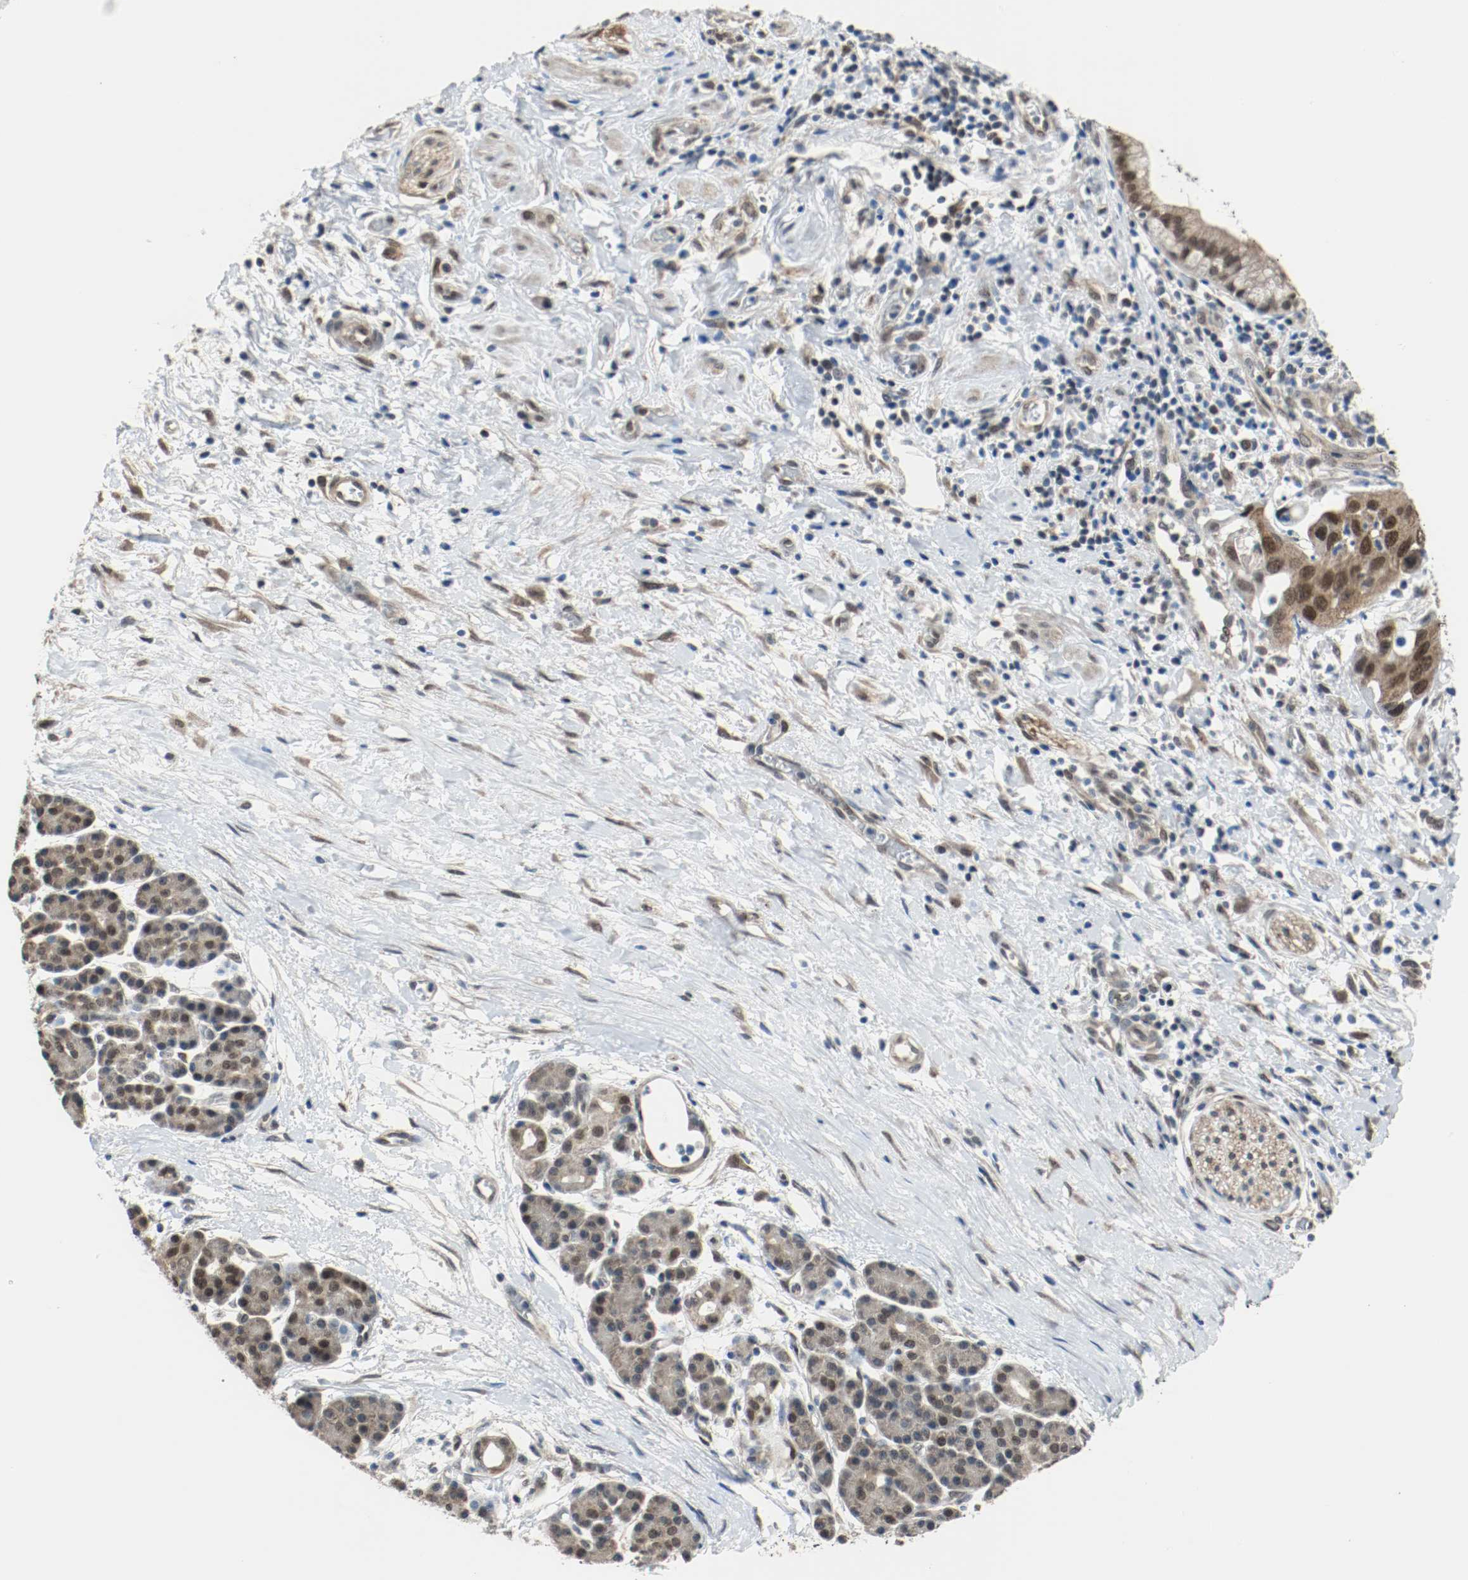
{"staining": {"intensity": "weak", "quantity": ">75%", "location": "cytoplasmic/membranous,nuclear"}, "tissue": "pancreatic cancer", "cell_type": "Tumor cells", "image_type": "cancer", "snomed": [{"axis": "morphology", "description": "Adenocarcinoma, NOS"}, {"axis": "topography", "description": "Pancreas"}], "caption": "A high-resolution histopathology image shows immunohistochemistry (IHC) staining of adenocarcinoma (pancreatic), which demonstrates weak cytoplasmic/membranous and nuclear expression in approximately >75% of tumor cells. Using DAB (3,3'-diaminobenzidine) (brown) and hematoxylin (blue) stains, captured at high magnification using brightfield microscopy.", "gene": "PPME1", "patient": {"sex": "female", "age": 60}}